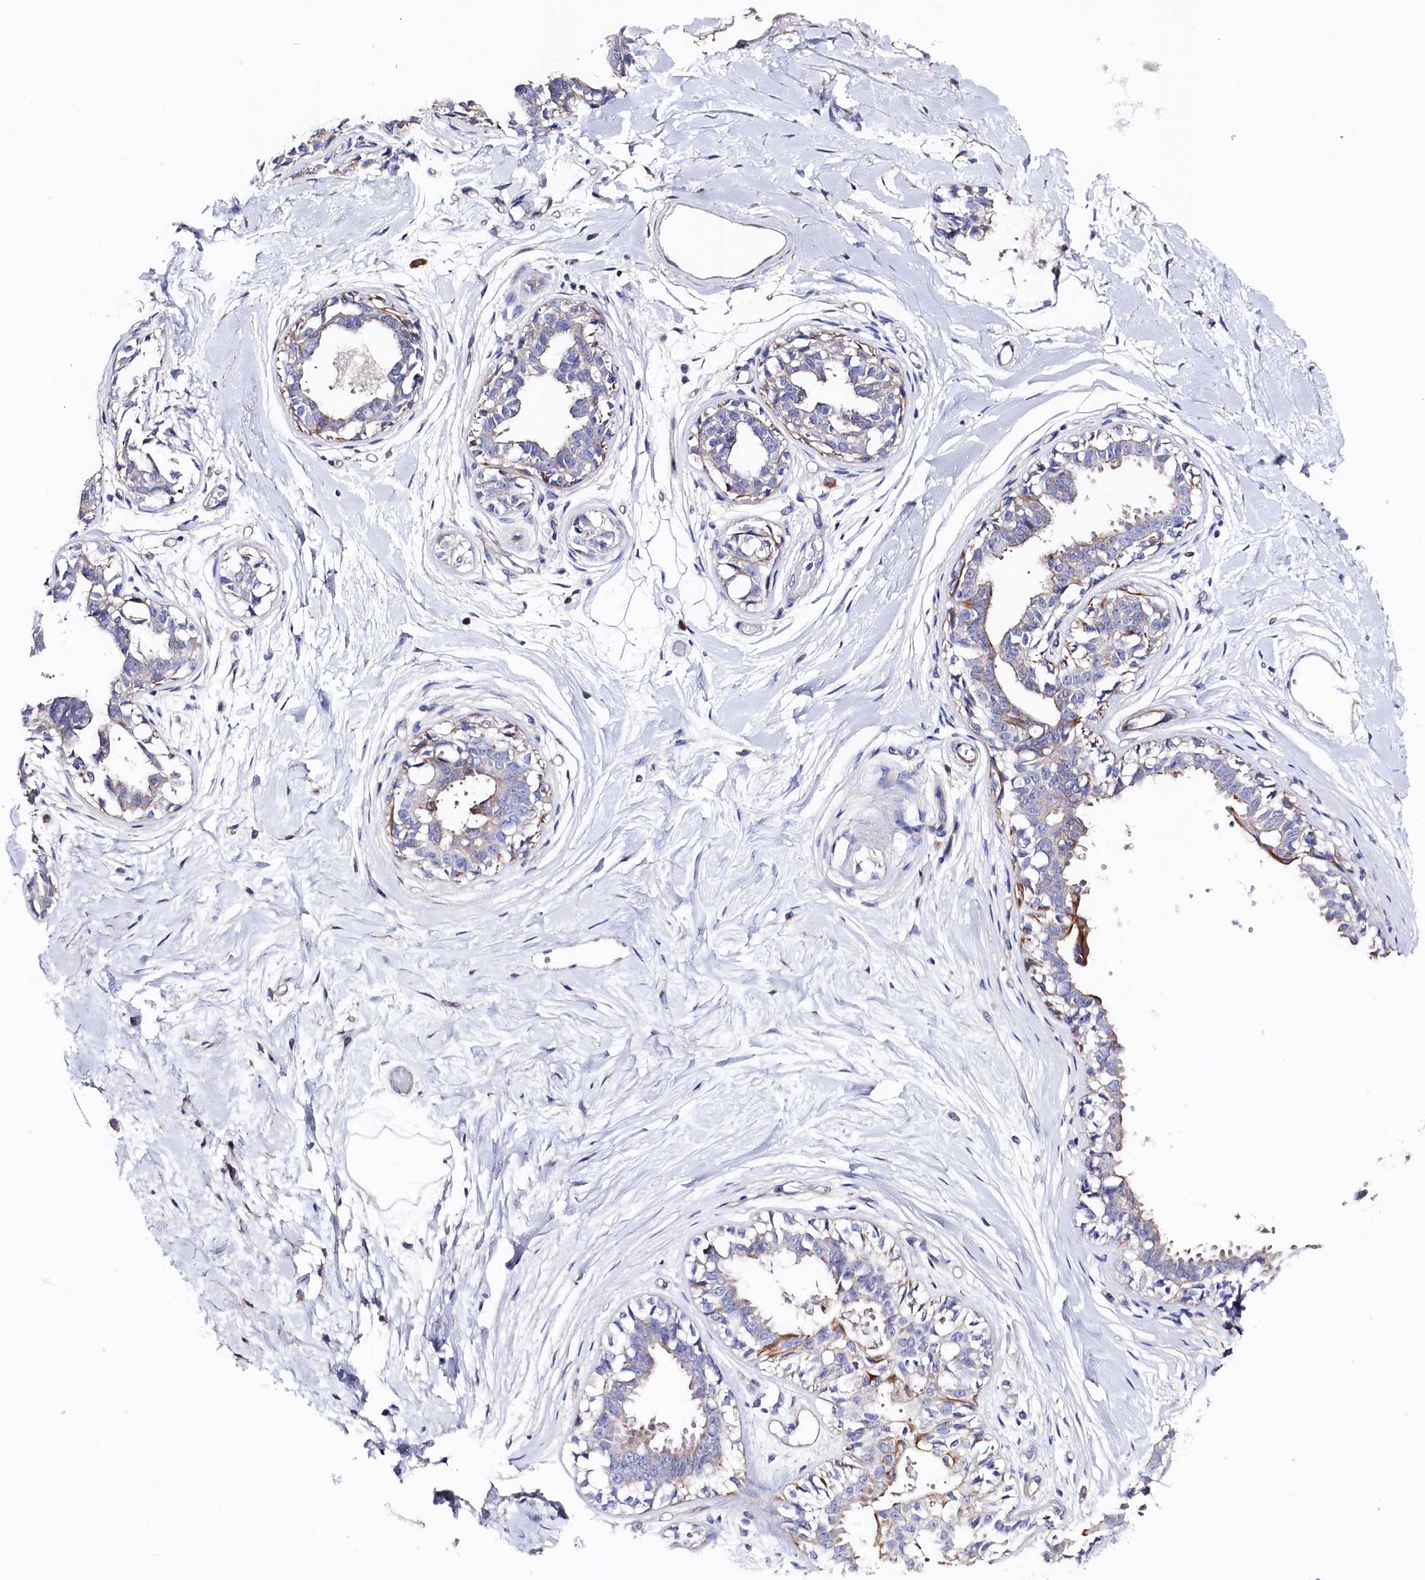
{"staining": {"intensity": "negative", "quantity": "none", "location": "none"}, "tissue": "breast", "cell_type": "Adipocytes", "image_type": "normal", "snomed": [{"axis": "morphology", "description": "Normal tissue, NOS"}, {"axis": "topography", "description": "Breast"}], "caption": "DAB (3,3'-diaminobenzidine) immunohistochemical staining of normal breast displays no significant positivity in adipocytes.", "gene": "WNT8A", "patient": {"sex": "female", "age": 45}}